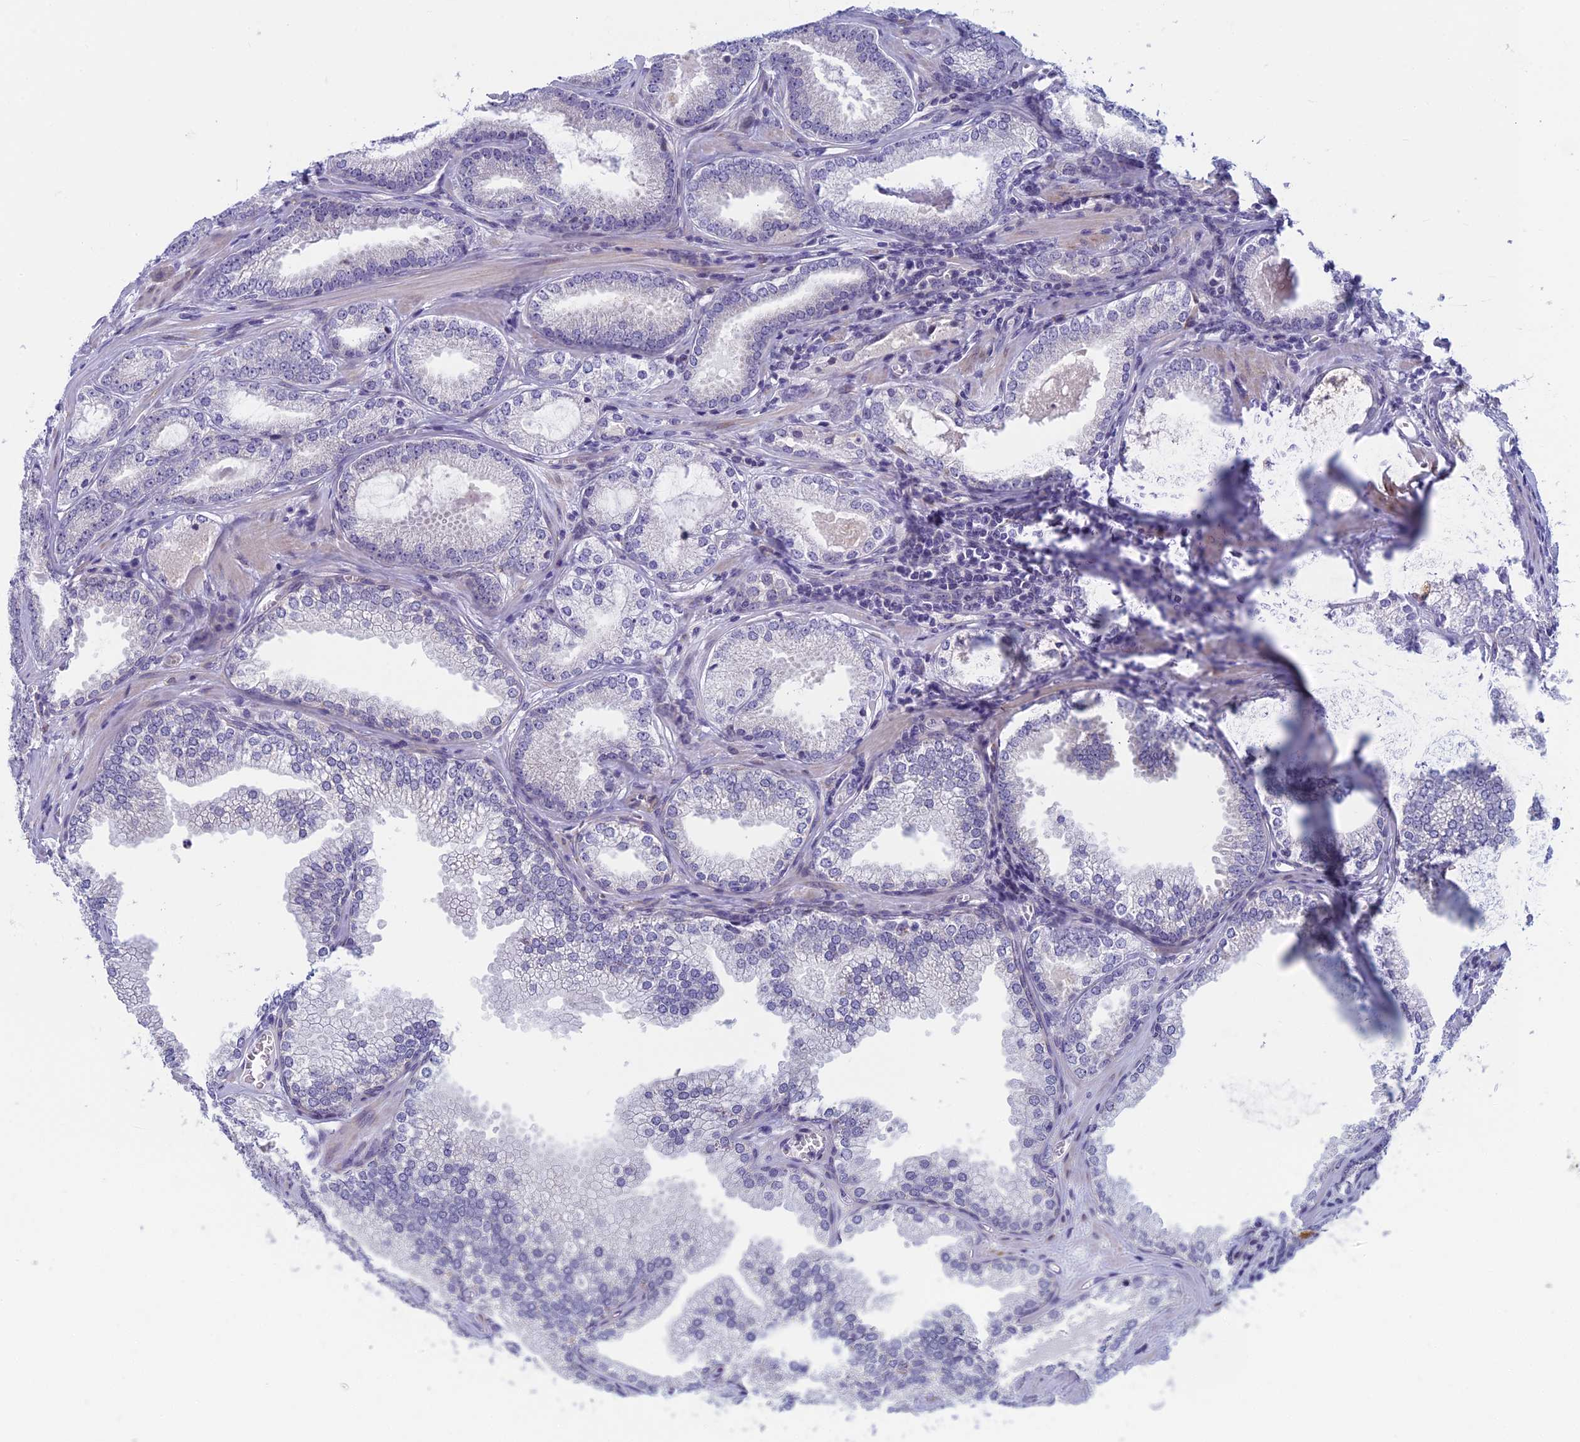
{"staining": {"intensity": "negative", "quantity": "none", "location": "none"}, "tissue": "prostate cancer", "cell_type": "Tumor cells", "image_type": "cancer", "snomed": [{"axis": "morphology", "description": "Adenocarcinoma, Low grade"}, {"axis": "topography", "description": "Prostate"}], "caption": "Immunohistochemistry image of prostate cancer stained for a protein (brown), which displays no positivity in tumor cells. (Stains: DAB (3,3'-diaminobenzidine) immunohistochemistry (IHC) with hematoxylin counter stain, Microscopy: brightfield microscopy at high magnification).", "gene": "PPP1R26", "patient": {"sex": "male", "age": 60}}